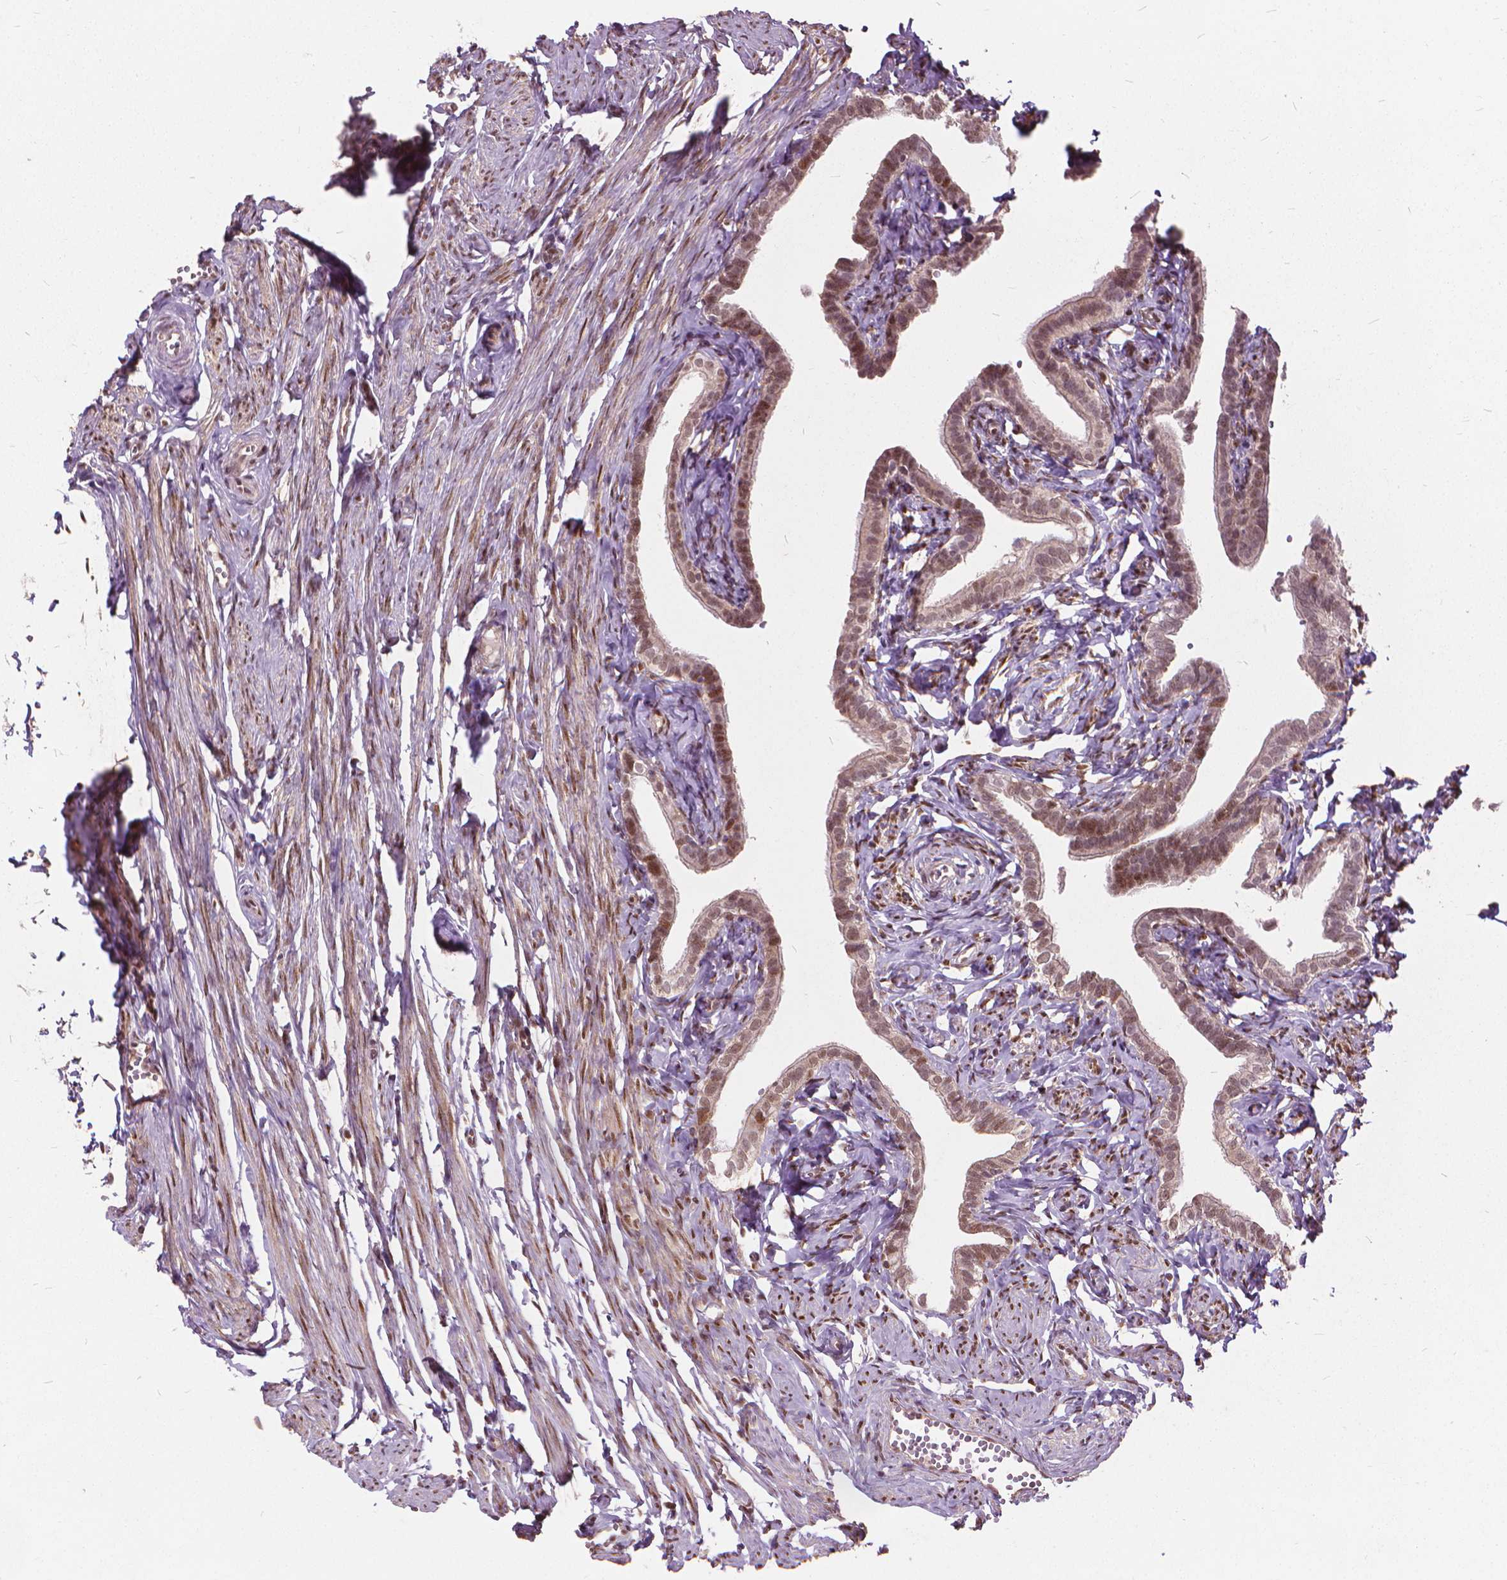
{"staining": {"intensity": "moderate", "quantity": "25%-75%", "location": "nuclear"}, "tissue": "fallopian tube", "cell_type": "Glandular cells", "image_type": "normal", "snomed": [{"axis": "morphology", "description": "Normal tissue, NOS"}, {"axis": "topography", "description": "Fallopian tube"}], "caption": "Fallopian tube stained for a protein shows moderate nuclear positivity in glandular cells. Using DAB (3,3'-diaminobenzidine) (brown) and hematoxylin (blue) stains, captured at high magnification using brightfield microscopy.", "gene": "STAT5B", "patient": {"sex": "female", "age": 41}}